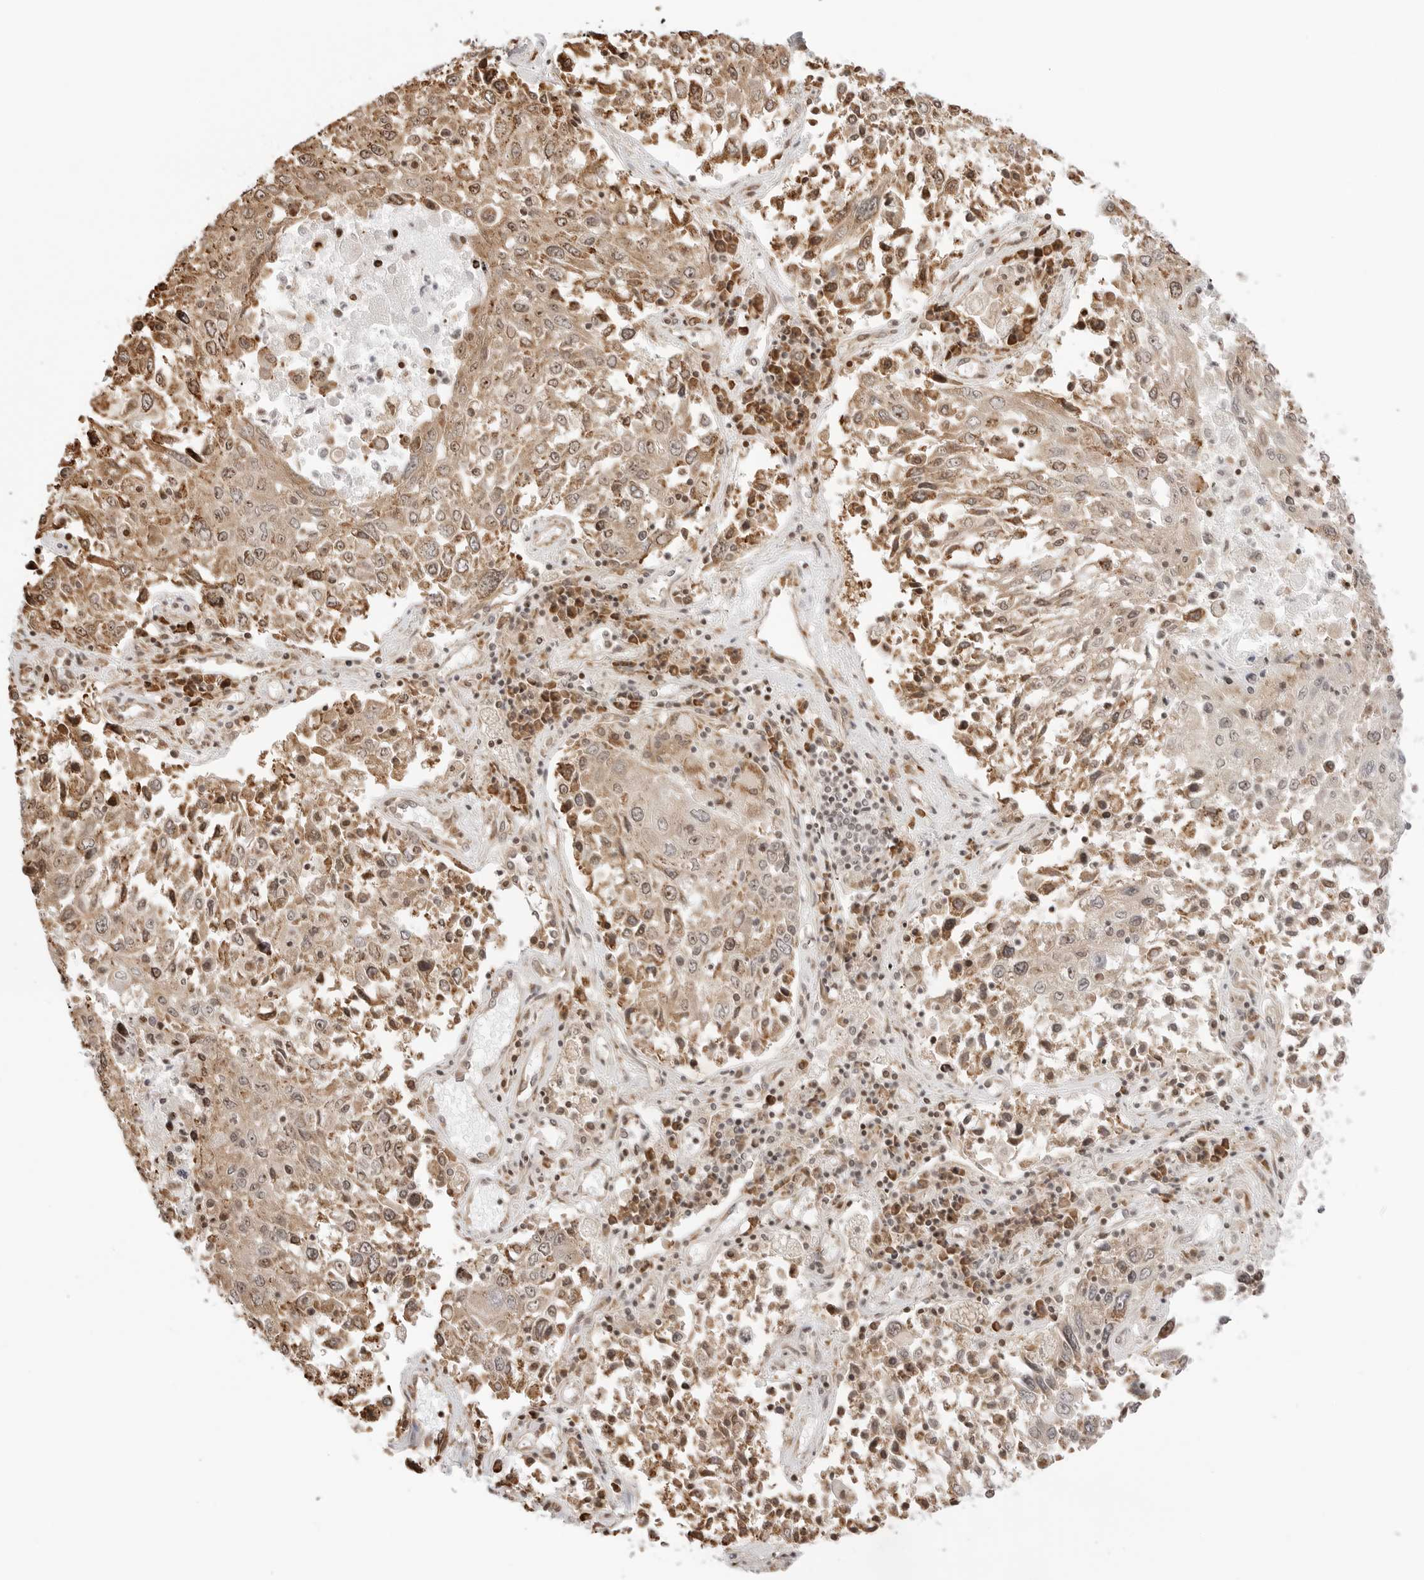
{"staining": {"intensity": "weak", "quantity": ">75%", "location": "cytoplasmic/membranous,nuclear"}, "tissue": "lung cancer", "cell_type": "Tumor cells", "image_type": "cancer", "snomed": [{"axis": "morphology", "description": "Squamous cell carcinoma, NOS"}, {"axis": "topography", "description": "Lung"}], "caption": "A brown stain shows weak cytoplasmic/membranous and nuclear positivity of a protein in human squamous cell carcinoma (lung) tumor cells.", "gene": "FKBP14", "patient": {"sex": "male", "age": 65}}